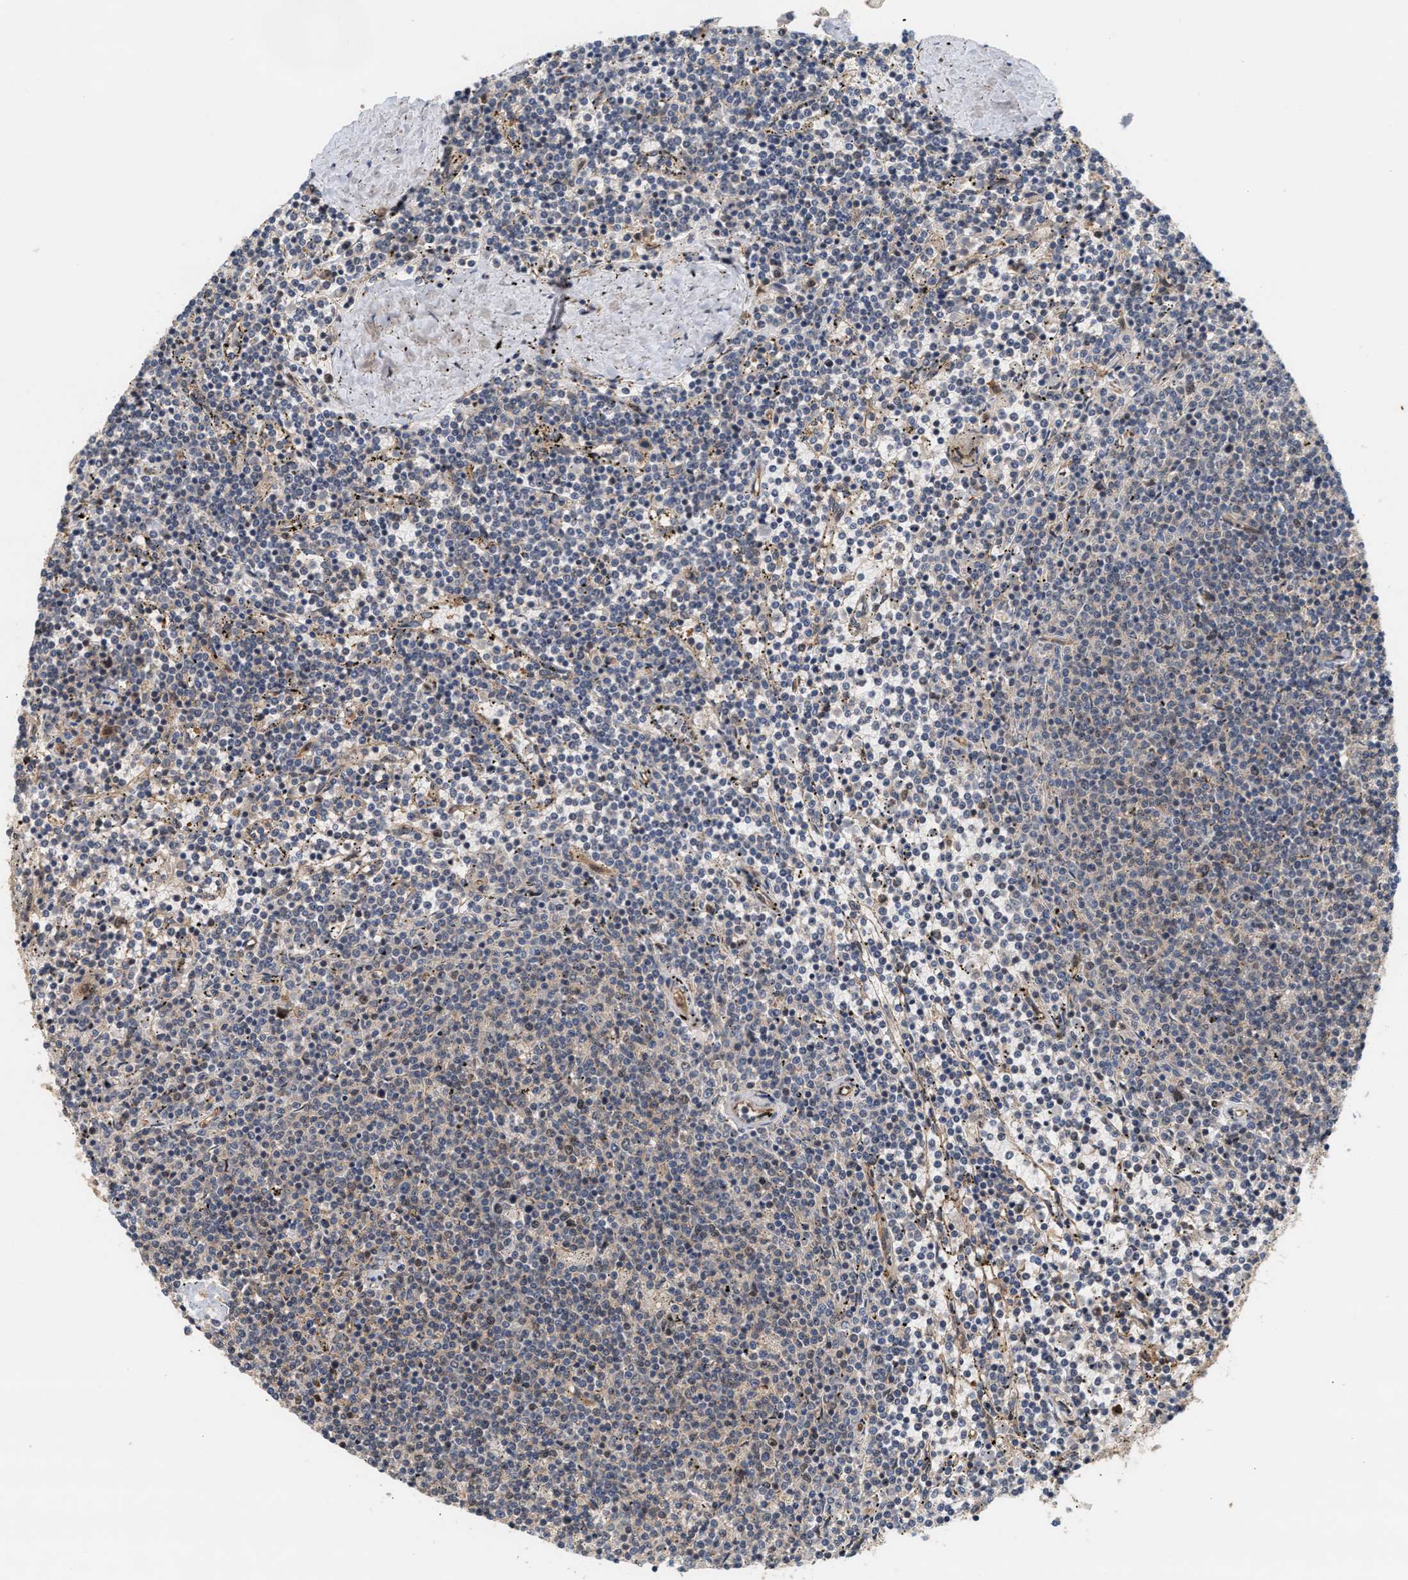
{"staining": {"intensity": "negative", "quantity": "none", "location": "none"}, "tissue": "lymphoma", "cell_type": "Tumor cells", "image_type": "cancer", "snomed": [{"axis": "morphology", "description": "Malignant lymphoma, non-Hodgkin's type, Low grade"}, {"axis": "topography", "description": "Spleen"}], "caption": "Malignant lymphoma, non-Hodgkin's type (low-grade) was stained to show a protein in brown. There is no significant staining in tumor cells. (DAB IHC, high magnification).", "gene": "ABHD5", "patient": {"sex": "female", "age": 50}}